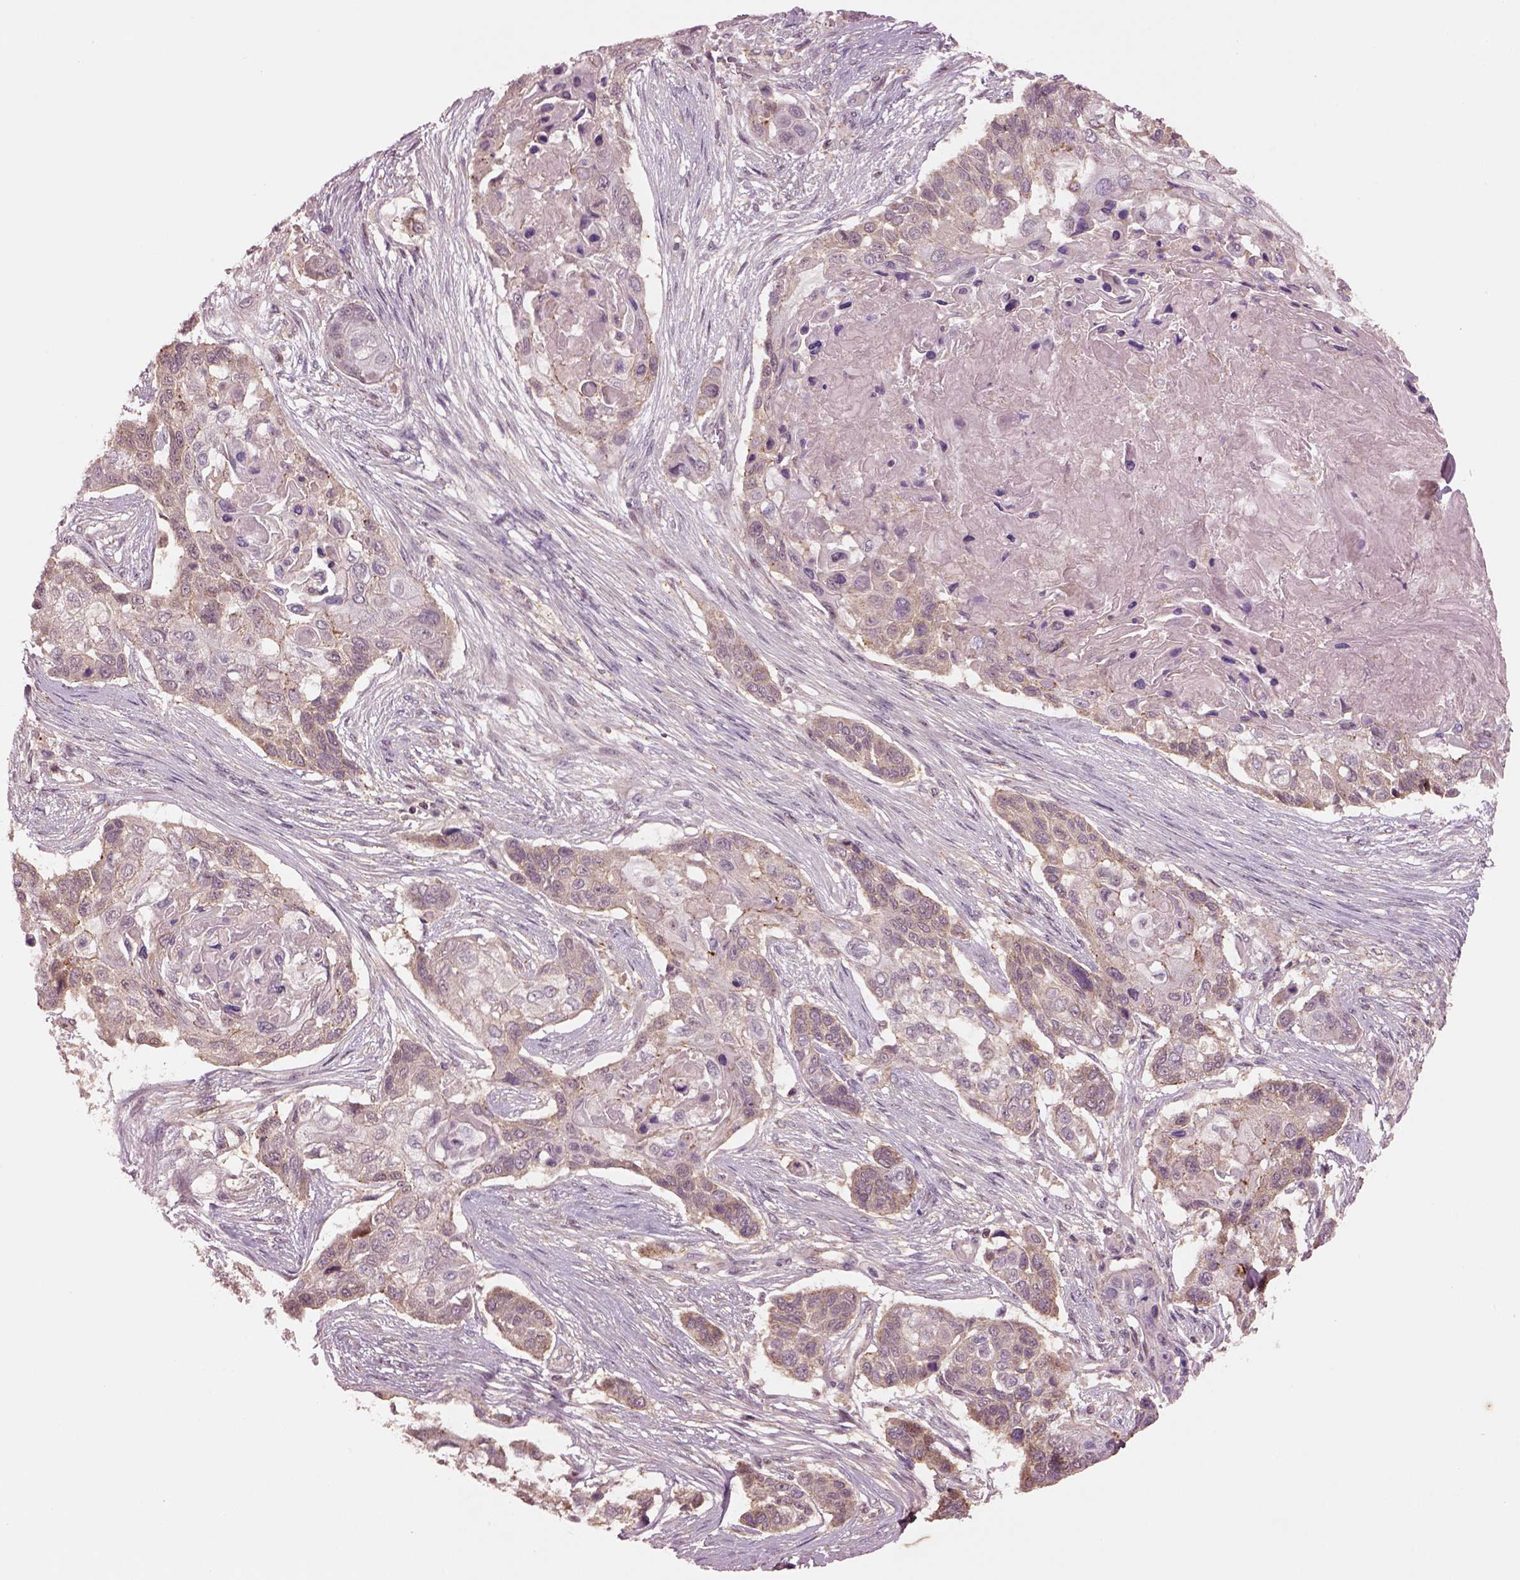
{"staining": {"intensity": "negative", "quantity": "none", "location": "none"}, "tissue": "lung cancer", "cell_type": "Tumor cells", "image_type": "cancer", "snomed": [{"axis": "morphology", "description": "Squamous cell carcinoma, NOS"}, {"axis": "topography", "description": "Lung"}], "caption": "High power microscopy histopathology image of an IHC micrograph of squamous cell carcinoma (lung), revealing no significant expression in tumor cells.", "gene": "MTHFS", "patient": {"sex": "male", "age": 69}}